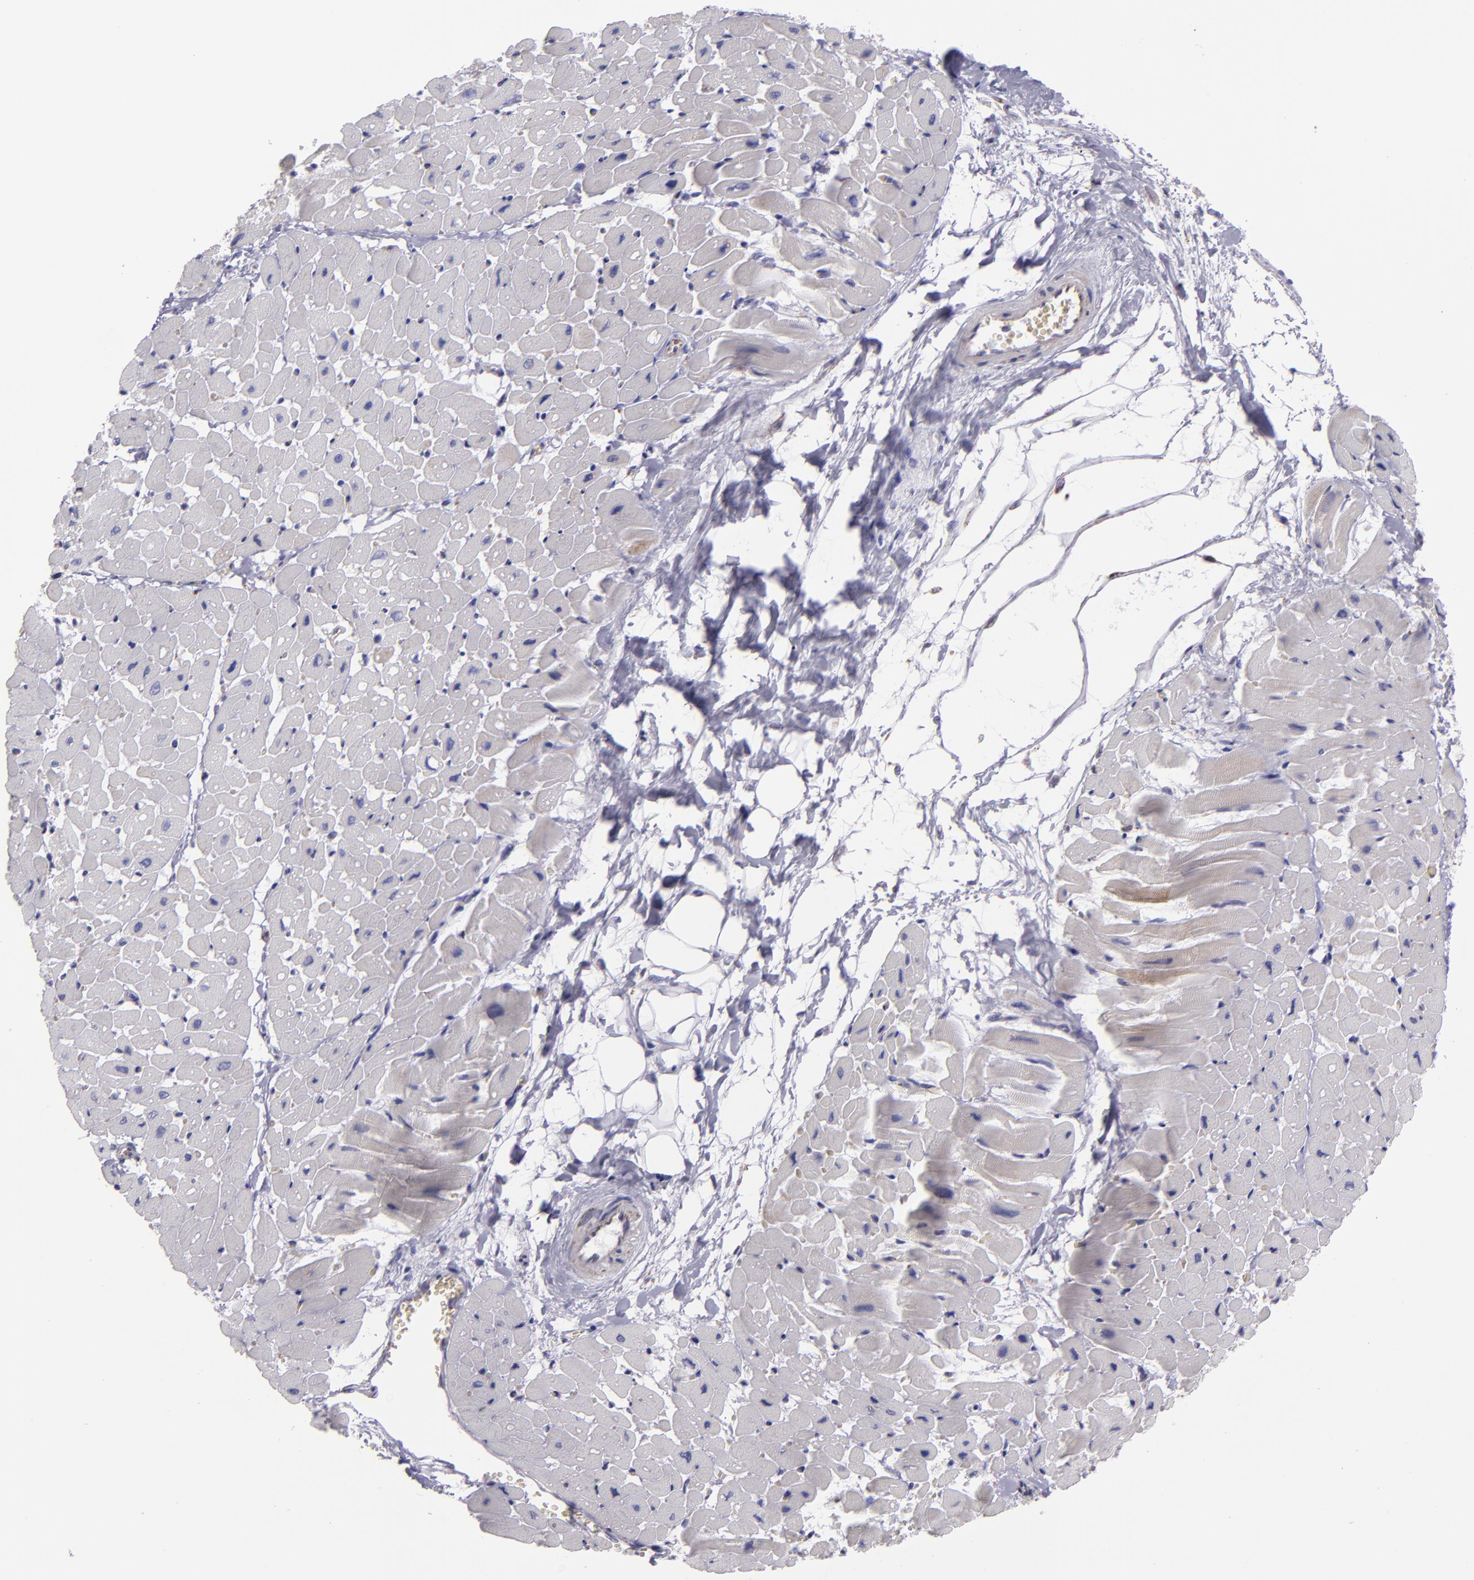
{"staining": {"intensity": "weak", "quantity": ">75%", "location": "cytoplasmic/membranous"}, "tissue": "heart muscle", "cell_type": "Cardiomyocytes", "image_type": "normal", "snomed": [{"axis": "morphology", "description": "Normal tissue, NOS"}, {"axis": "topography", "description": "Heart"}], "caption": "A brown stain highlights weak cytoplasmic/membranous positivity of a protein in cardiomyocytes of benign human heart muscle. (Stains: DAB (3,3'-diaminobenzidine) in brown, nuclei in blue, Microscopy: brightfield microscopy at high magnification).", "gene": "HSPD1", "patient": {"sex": "male", "age": 45}}